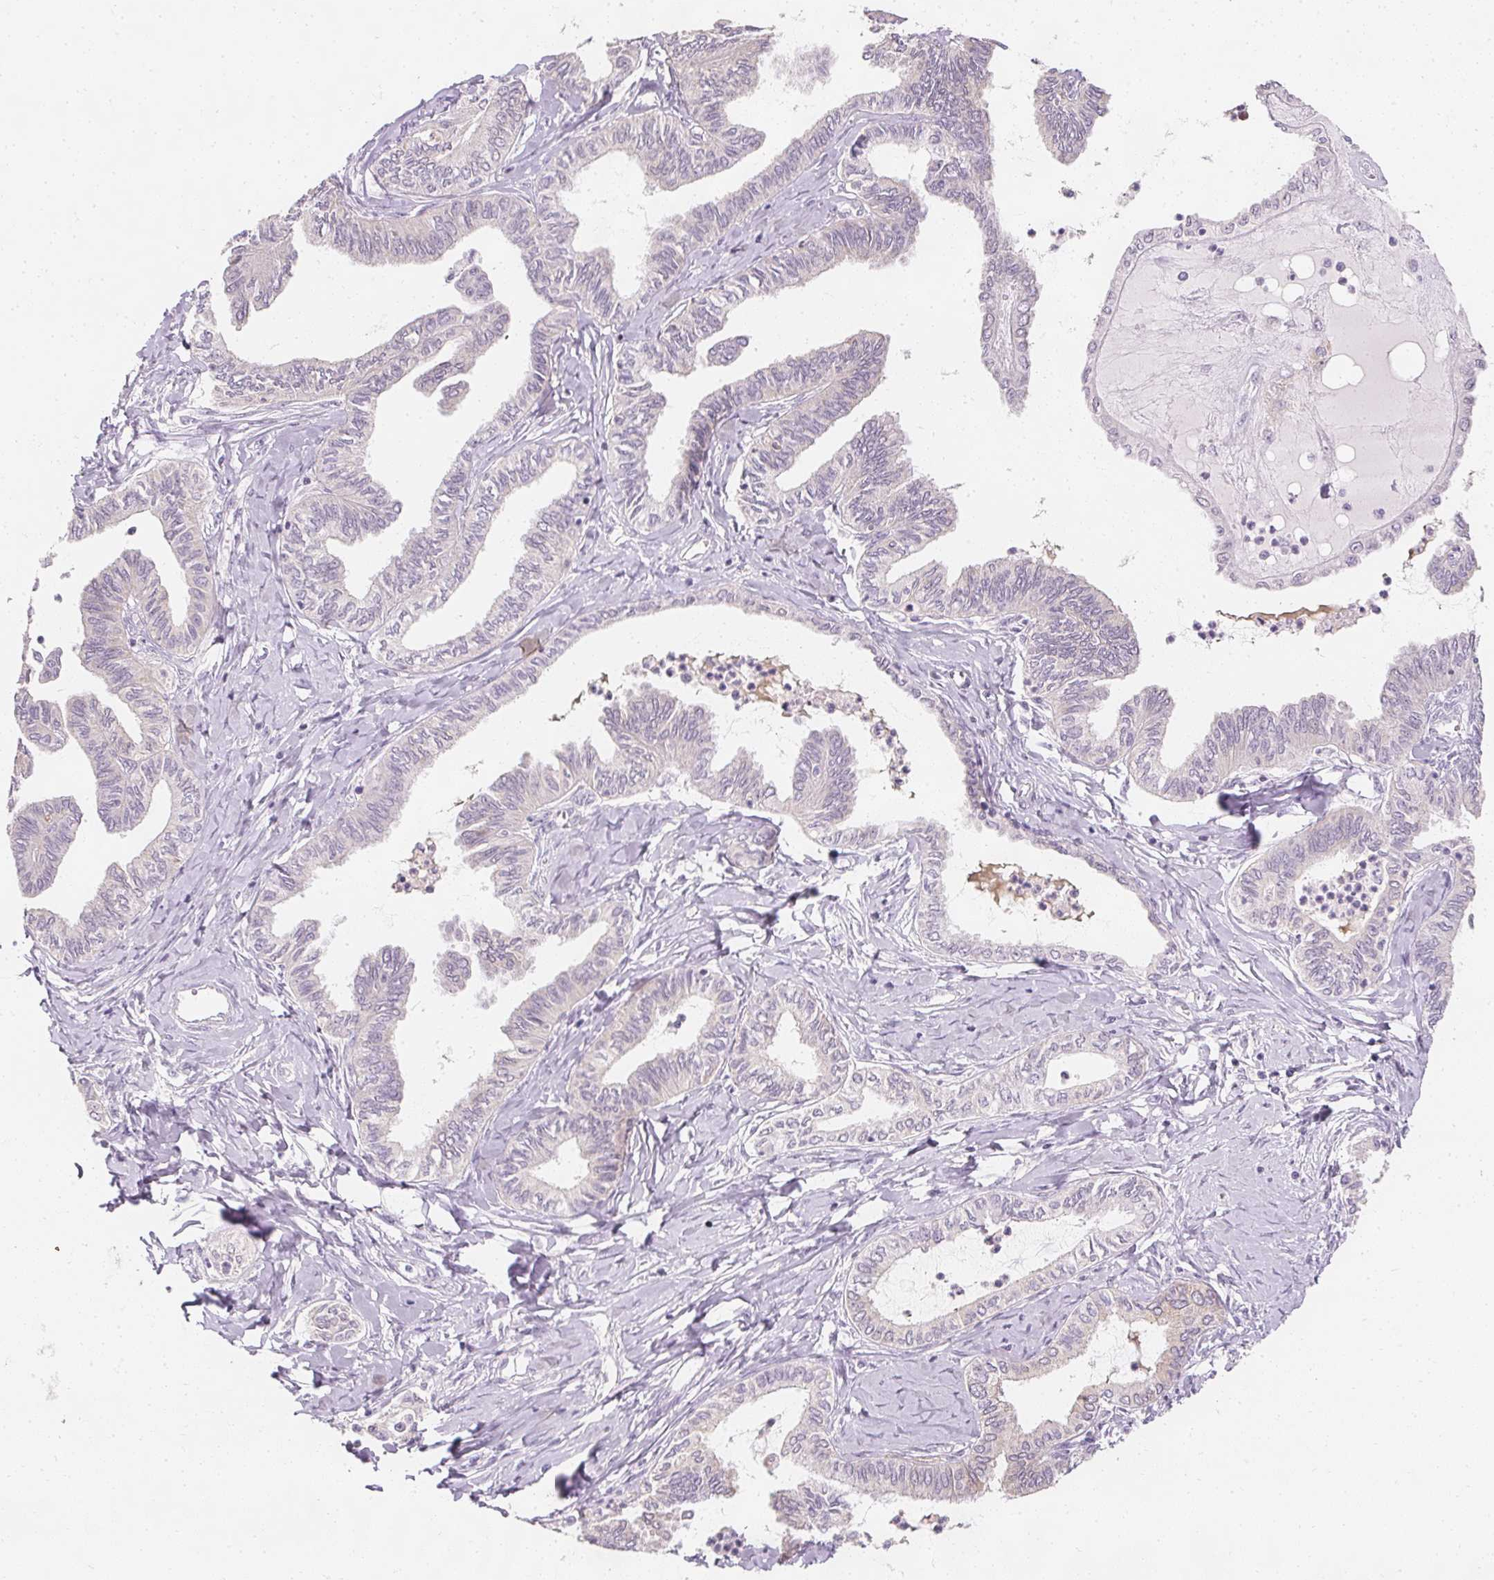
{"staining": {"intensity": "negative", "quantity": "none", "location": "none"}, "tissue": "ovarian cancer", "cell_type": "Tumor cells", "image_type": "cancer", "snomed": [{"axis": "morphology", "description": "Carcinoma, endometroid"}, {"axis": "topography", "description": "Ovary"}], "caption": "Tumor cells are negative for protein expression in human endometroid carcinoma (ovarian).", "gene": "ELAVL3", "patient": {"sex": "female", "age": 70}}